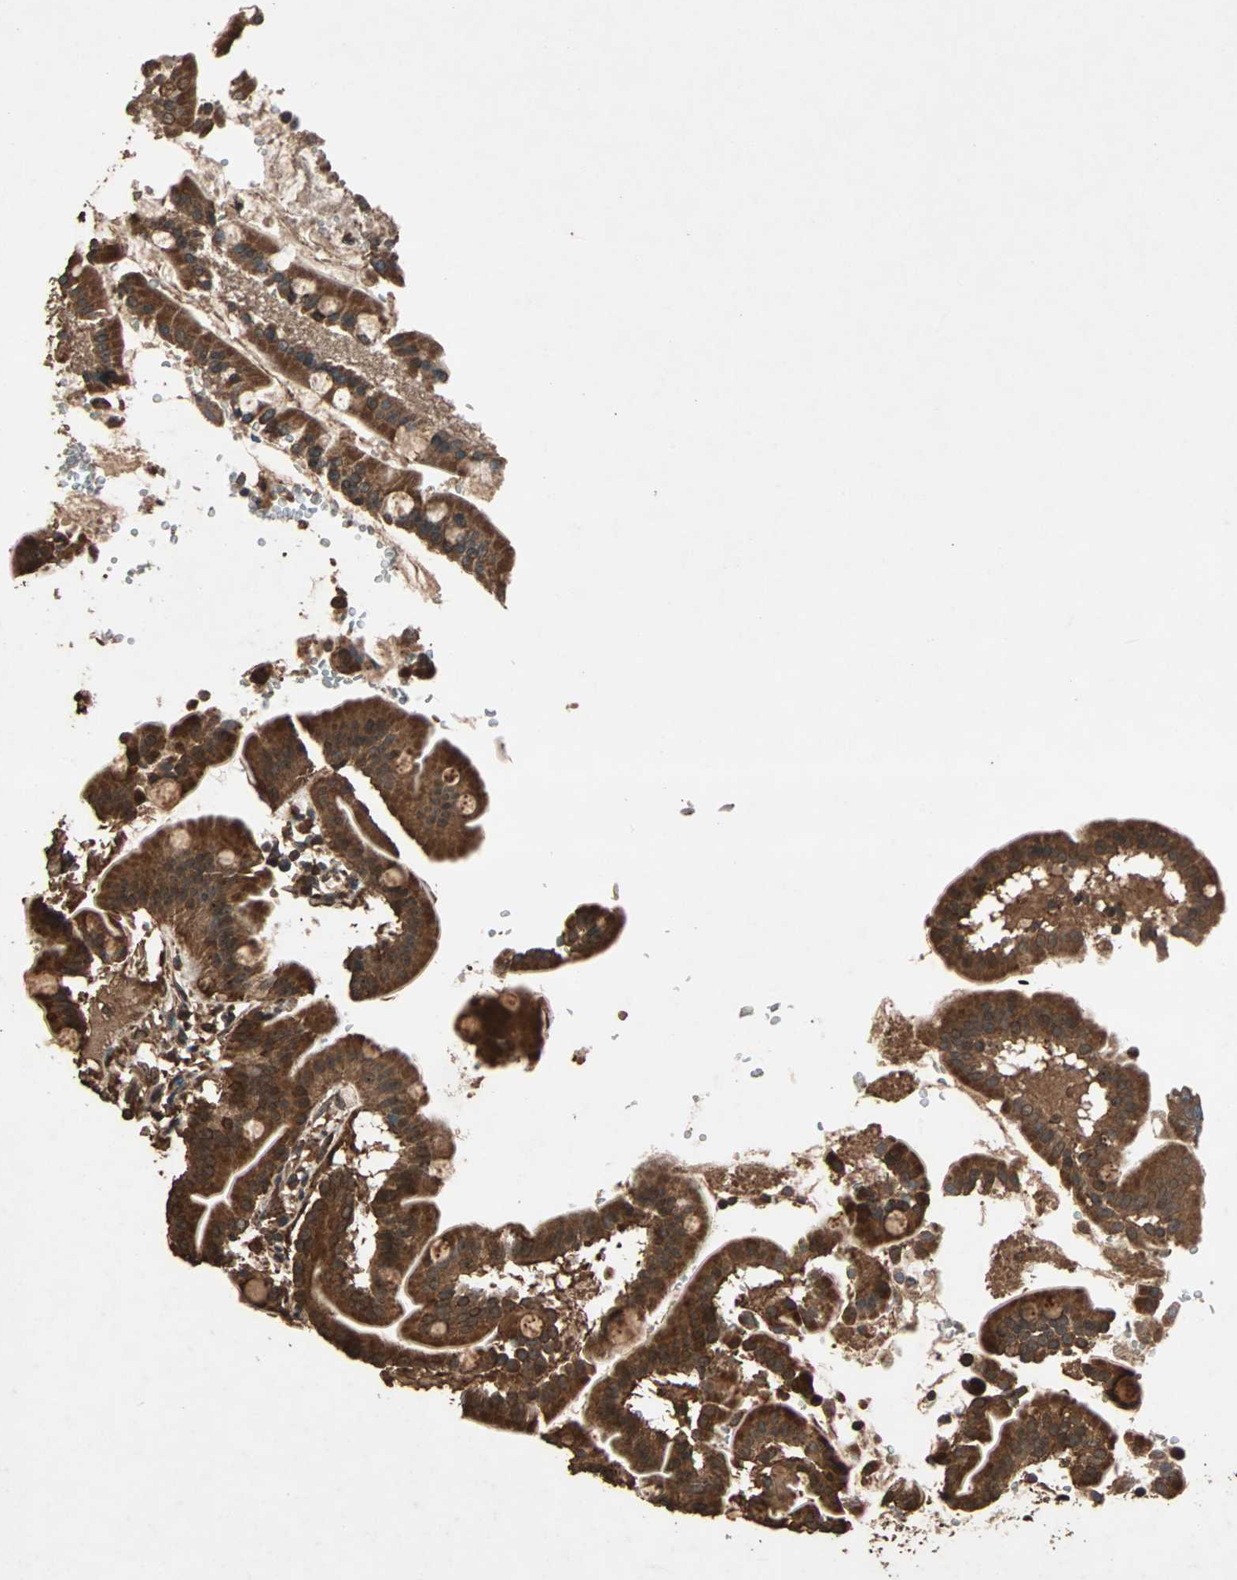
{"staining": {"intensity": "strong", "quantity": ">75%", "location": "cytoplasmic/membranous"}, "tissue": "duodenum", "cell_type": "Glandular cells", "image_type": "normal", "snomed": [{"axis": "morphology", "description": "Normal tissue, NOS"}, {"axis": "topography", "description": "Duodenum"}], "caption": "Duodenum was stained to show a protein in brown. There is high levels of strong cytoplasmic/membranous staining in approximately >75% of glandular cells.", "gene": "LAMTOR5", "patient": {"sex": "male", "age": 50}}